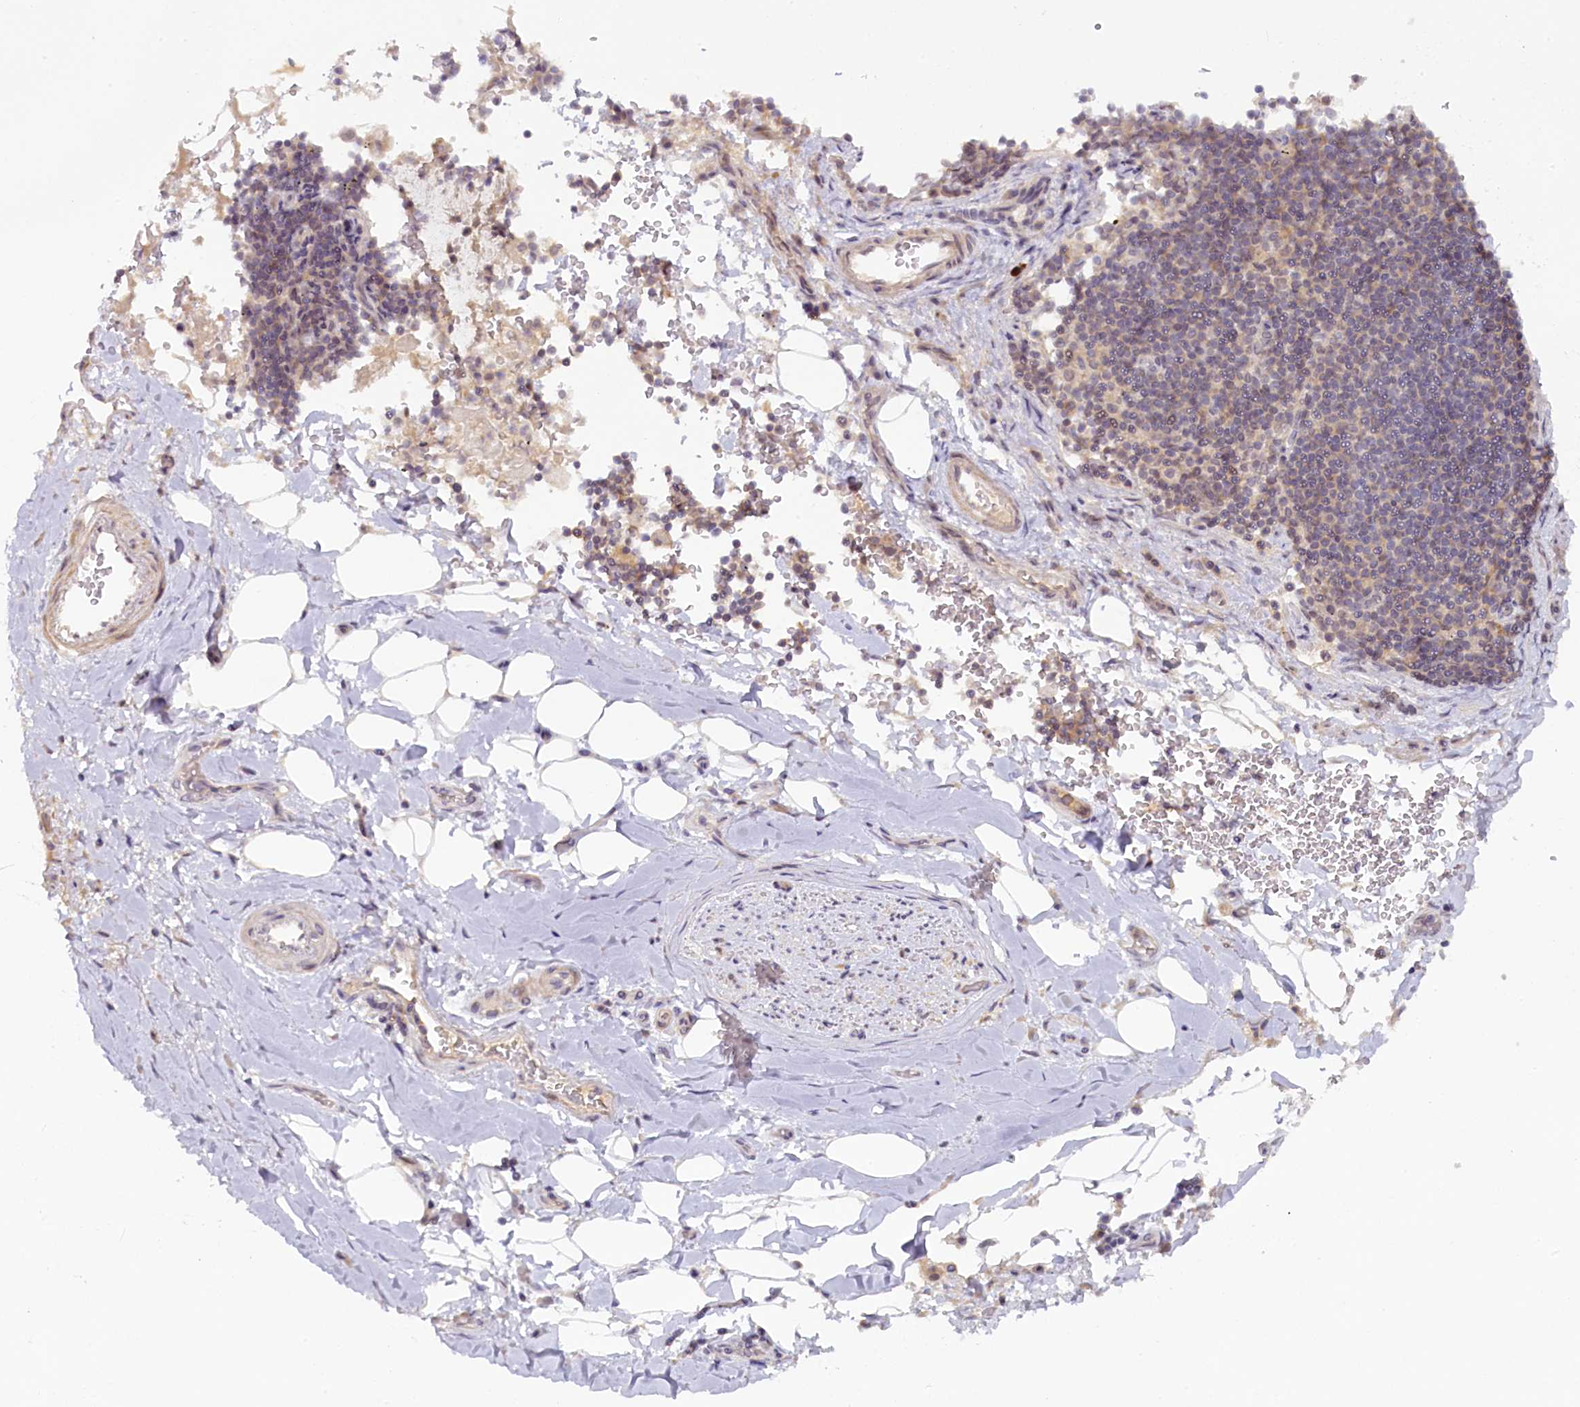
{"staining": {"intensity": "negative", "quantity": "none", "location": "none"}, "tissue": "adipose tissue", "cell_type": "Adipocytes", "image_type": "normal", "snomed": [{"axis": "morphology", "description": "Normal tissue, NOS"}, {"axis": "topography", "description": "Lymph node"}, {"axis": "topography", "description": "Cartilage tissue"}, {"axis": "topography", "description": "Bronchus"}], "caption": "Histopathology image shows no protein positivity in adipocytes of benign adipose tissue. The staining was performed using DAB (3,3'-diaminobenzidine) to visualize the protein expression in brown, while the nuclei were stained in blue with hematoxylin (Magnification: 20x).", "gene": "CRAMP1", "patient": {"sex": "male", "age": 63}}